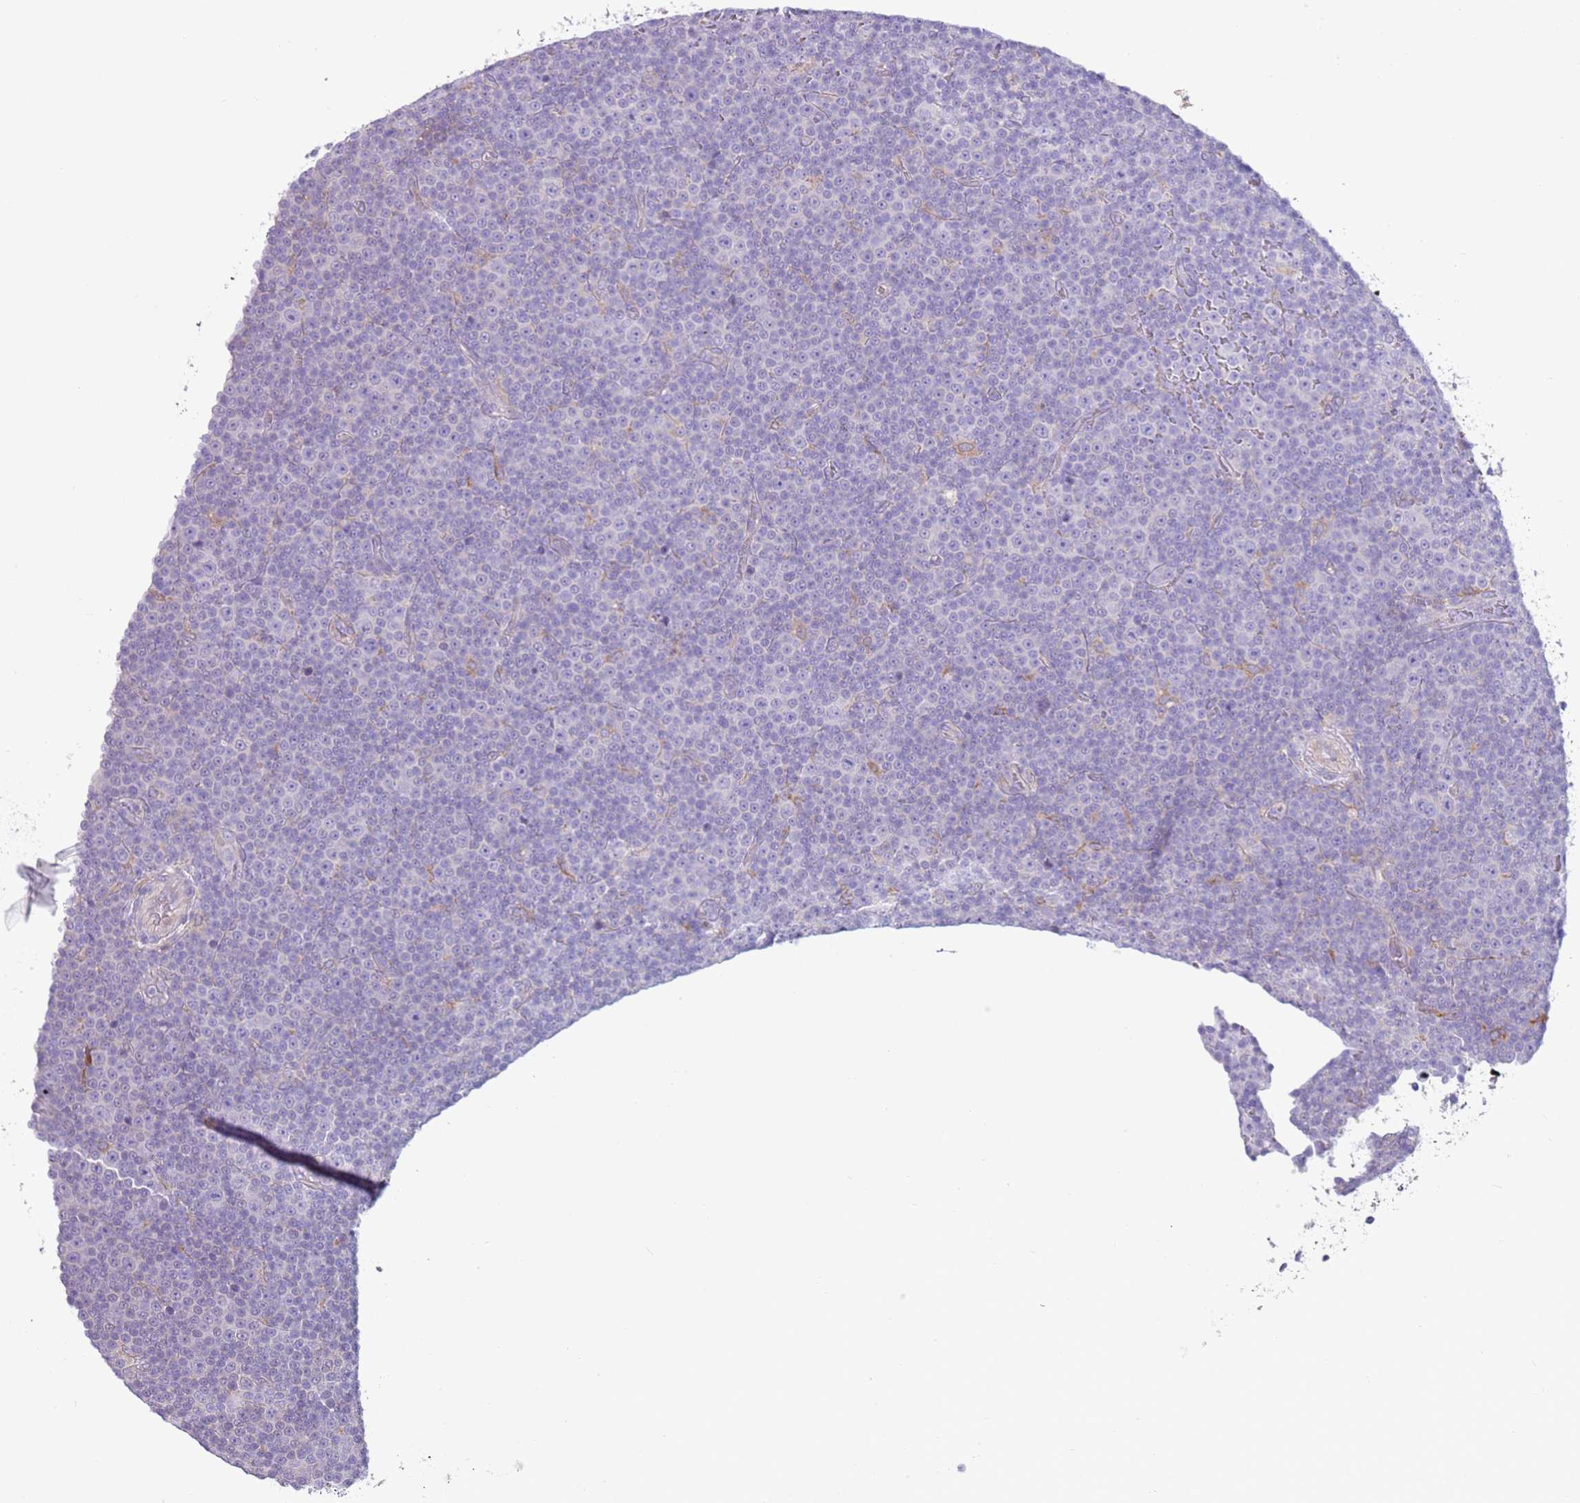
{"staining": {"intensity": "negative", "quantity": "none", "location": "none"}, "tissue": "lymphoma", "cell_type": "Tumor cells", "image_type": "cancer", "snomed": [{"axis": "morphology", "description": "Malignant lymphoma, non-Hodgkin's type, Low grade"}, {"axis": "topography", "description": "Lymph node"}], "caption": "IHC of lymphoma shows no staining in tumor cells. The staining is performed using DAB (3,3'-diaminobenzidine) brown chromogen with nuclei counter-stained in using hematoxylin.", "gene": "OAF", "patient": {"sex": "female", "age": 67}}